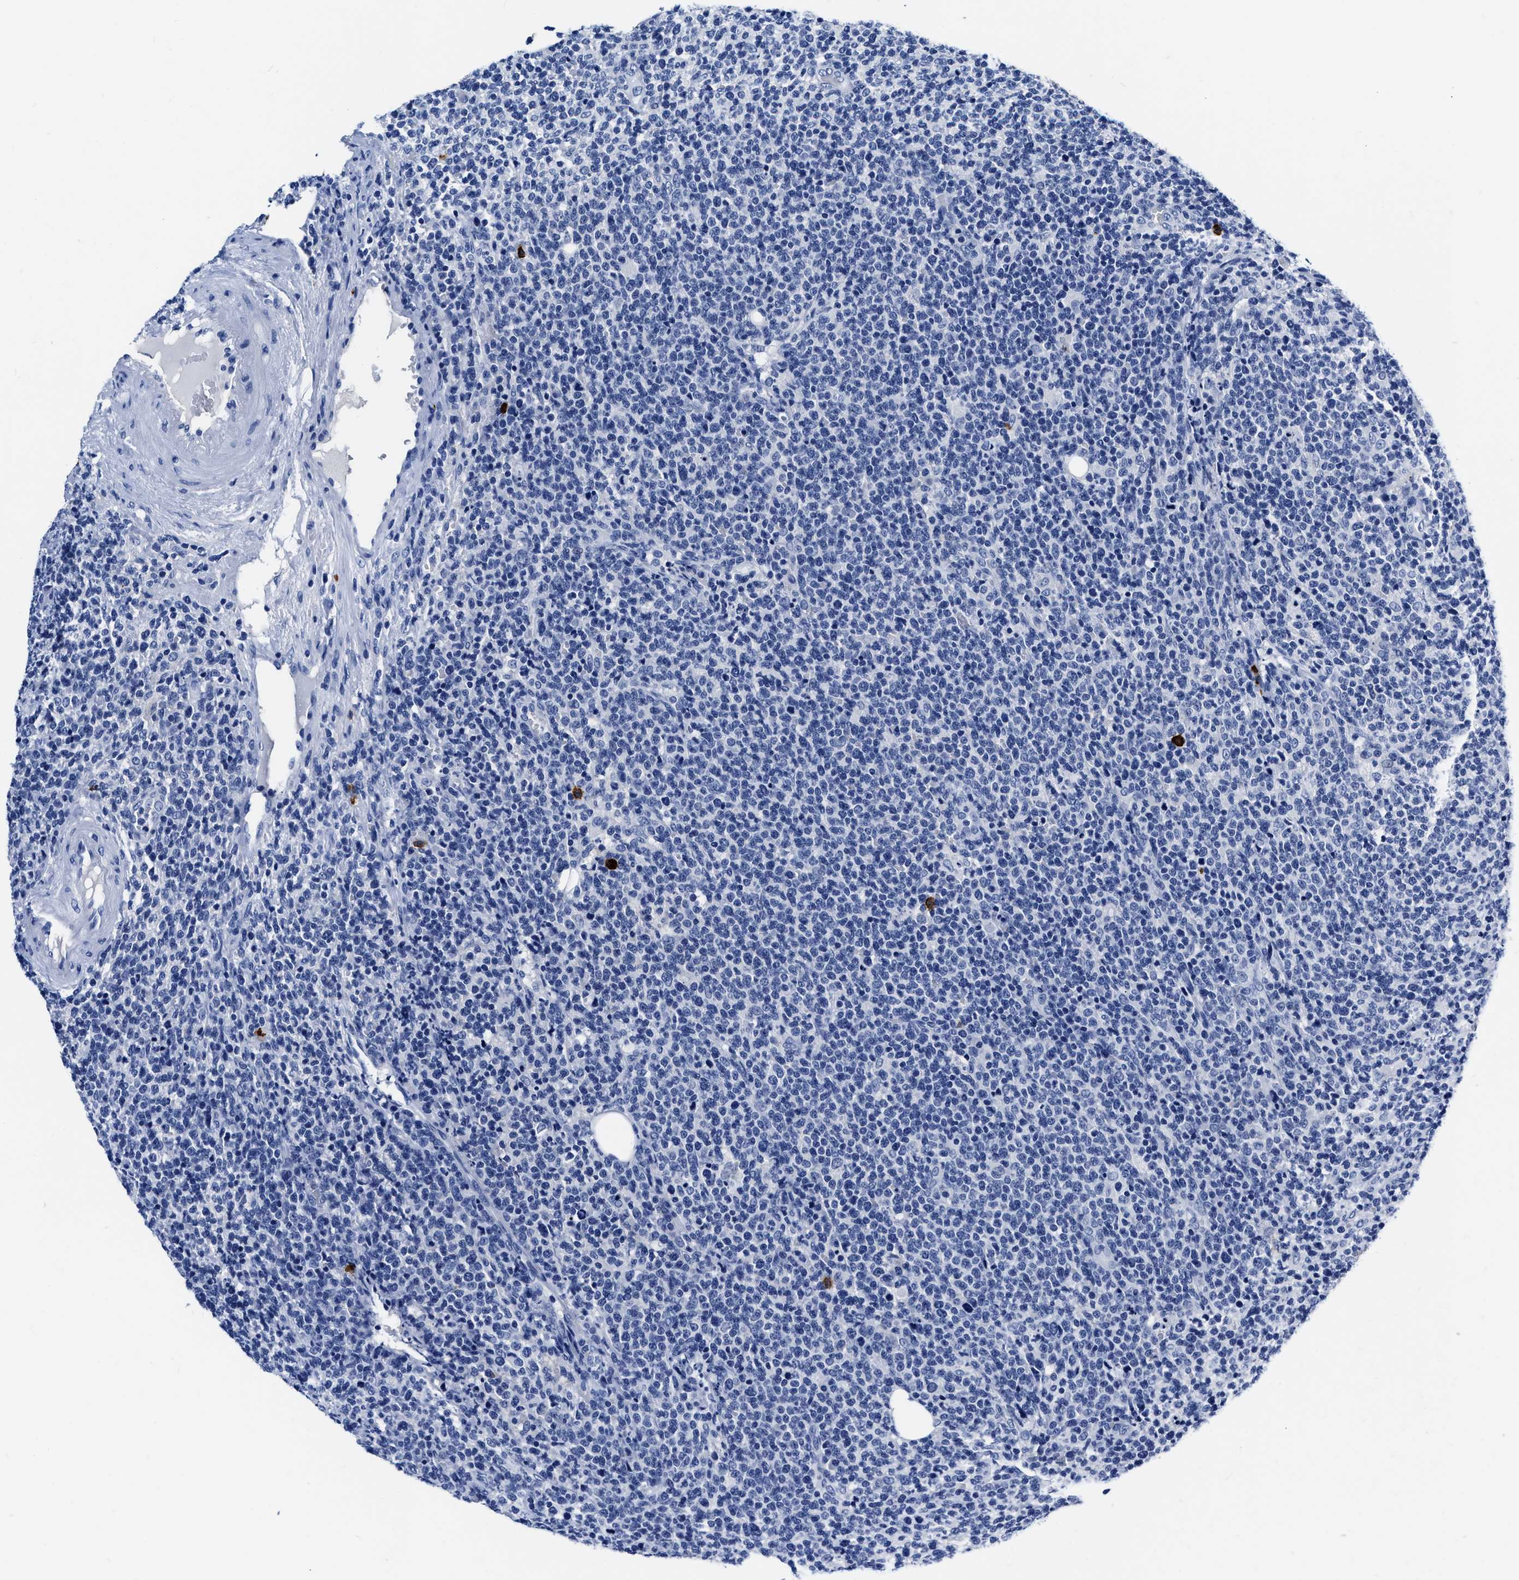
{"staining": {"intensity": "negative", "quantity": "none", "location": "none"}, "tissue": "lymphoma", "cell_type": "Tumor cells", "image_type": "cancer", "snomed": [{"axis": "morphology", "description": "Malignant lymphoma, non-Hodgkin's type, High grade"}, {"axis": "topography", "description": "Lymph node"}], "caption": "Image shows no significant protein staining in tumor cells of lymphoma.", "gene": "CER1", "patient": {"sex": "male", "age": 61}}